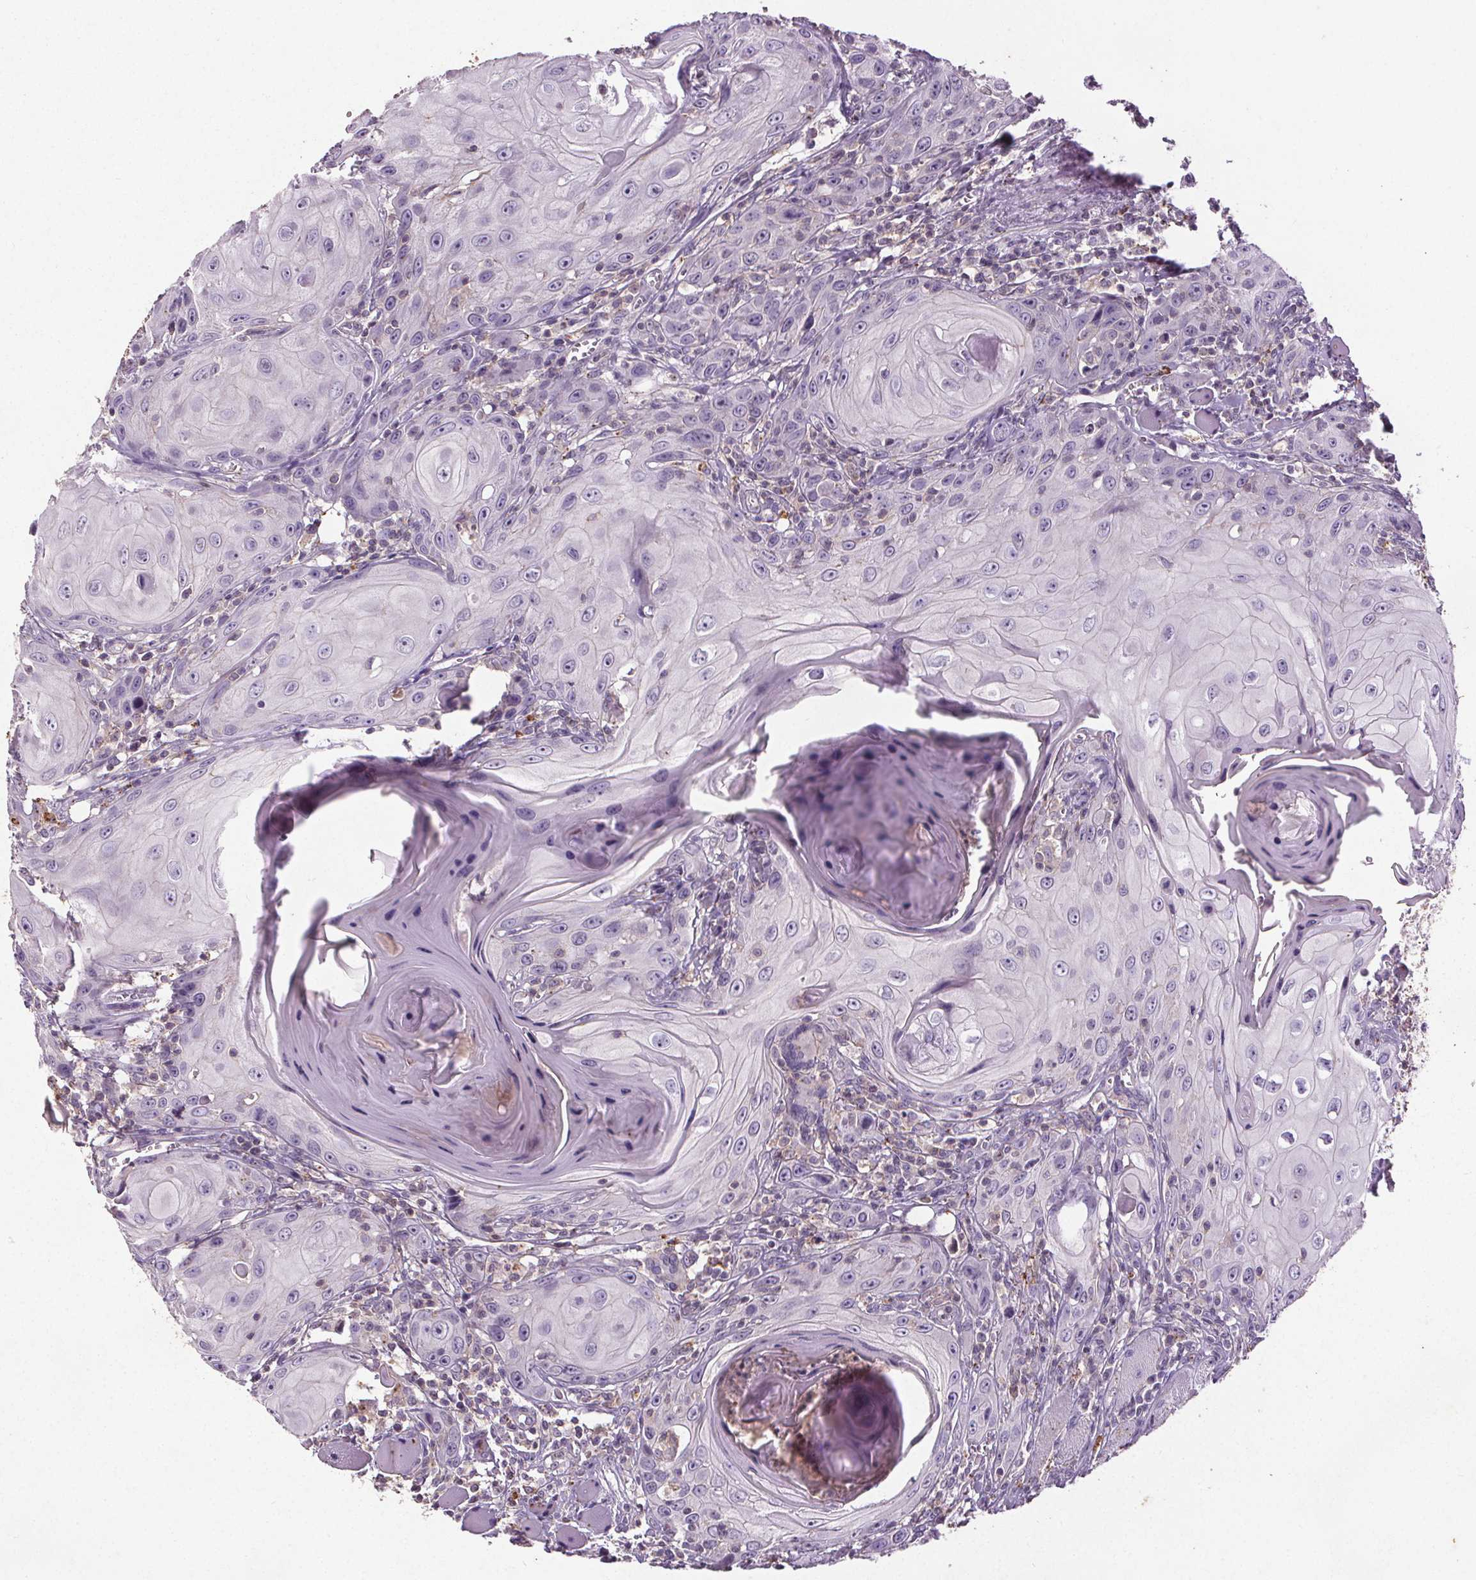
{"staining": {"intensity": "negative", "quantity": "none", "location": "none"}, "tissue": "head and neck cancer", "cell_type": "Tumor cells", "image_type": "cancer", "snomed": [{"axis": "morphology", "description": "Squamous cell carcinoma, NOS"}, {"axis": "topography", "description": "Head-Neck"}], "caption": "DAB immunohistochemical staining of human head and neck cancer exhibits no significant staining in tumor cells. (Brightfield microscopy of DAB immunohistochemistry at high magnification).", "gene": "C19orf84", "patient": {"sex": "female", "age": 80}}